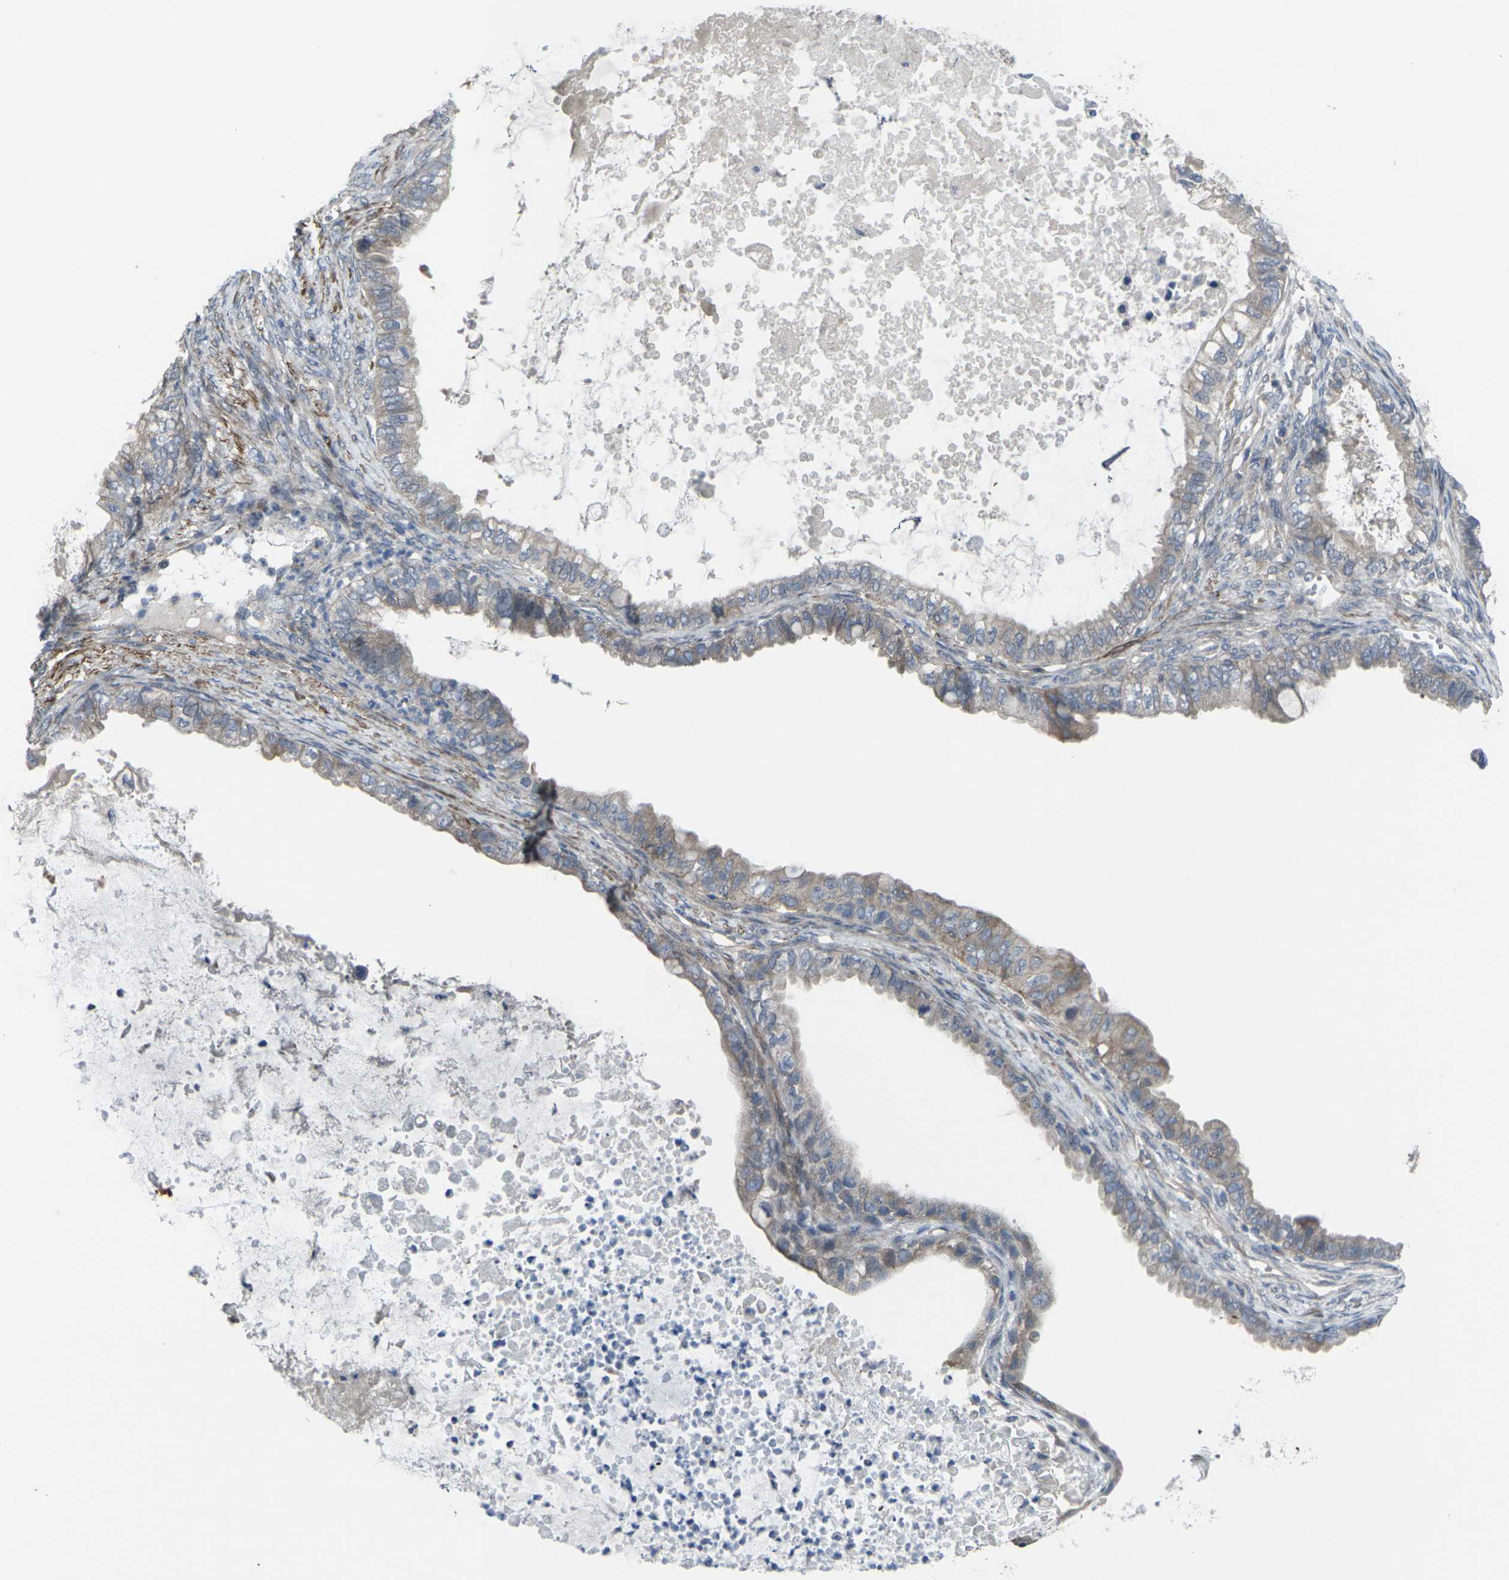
{"staining": {"intensity": "weak", "quantity": ">75%", "location": "cytoplasmic/membranous"}, "tissue": "ovarian cancer", "cell_type": "Tumor cells", "image_type": "cancer", "snomed": [{"axis": "morphology", "description": "Cystadenocarcinoma, mucinous, NOS"}, {"axis": "topography", "description": "Ovary"}], "caption": "Immunohistochemistry (IHC) micrograph of neoplastic tissue: mucinous cystadenocarcinoma (ovarian) stained using immunohistochemistry demonstrates low levels of weak protein expression localized specifically in the cytoplasmic/membranous of tumor cells, appearing as a cytoplasmic/membranous brown color.", "gene": "CCR10", "patient": {"sex": "female", "age": 80}}